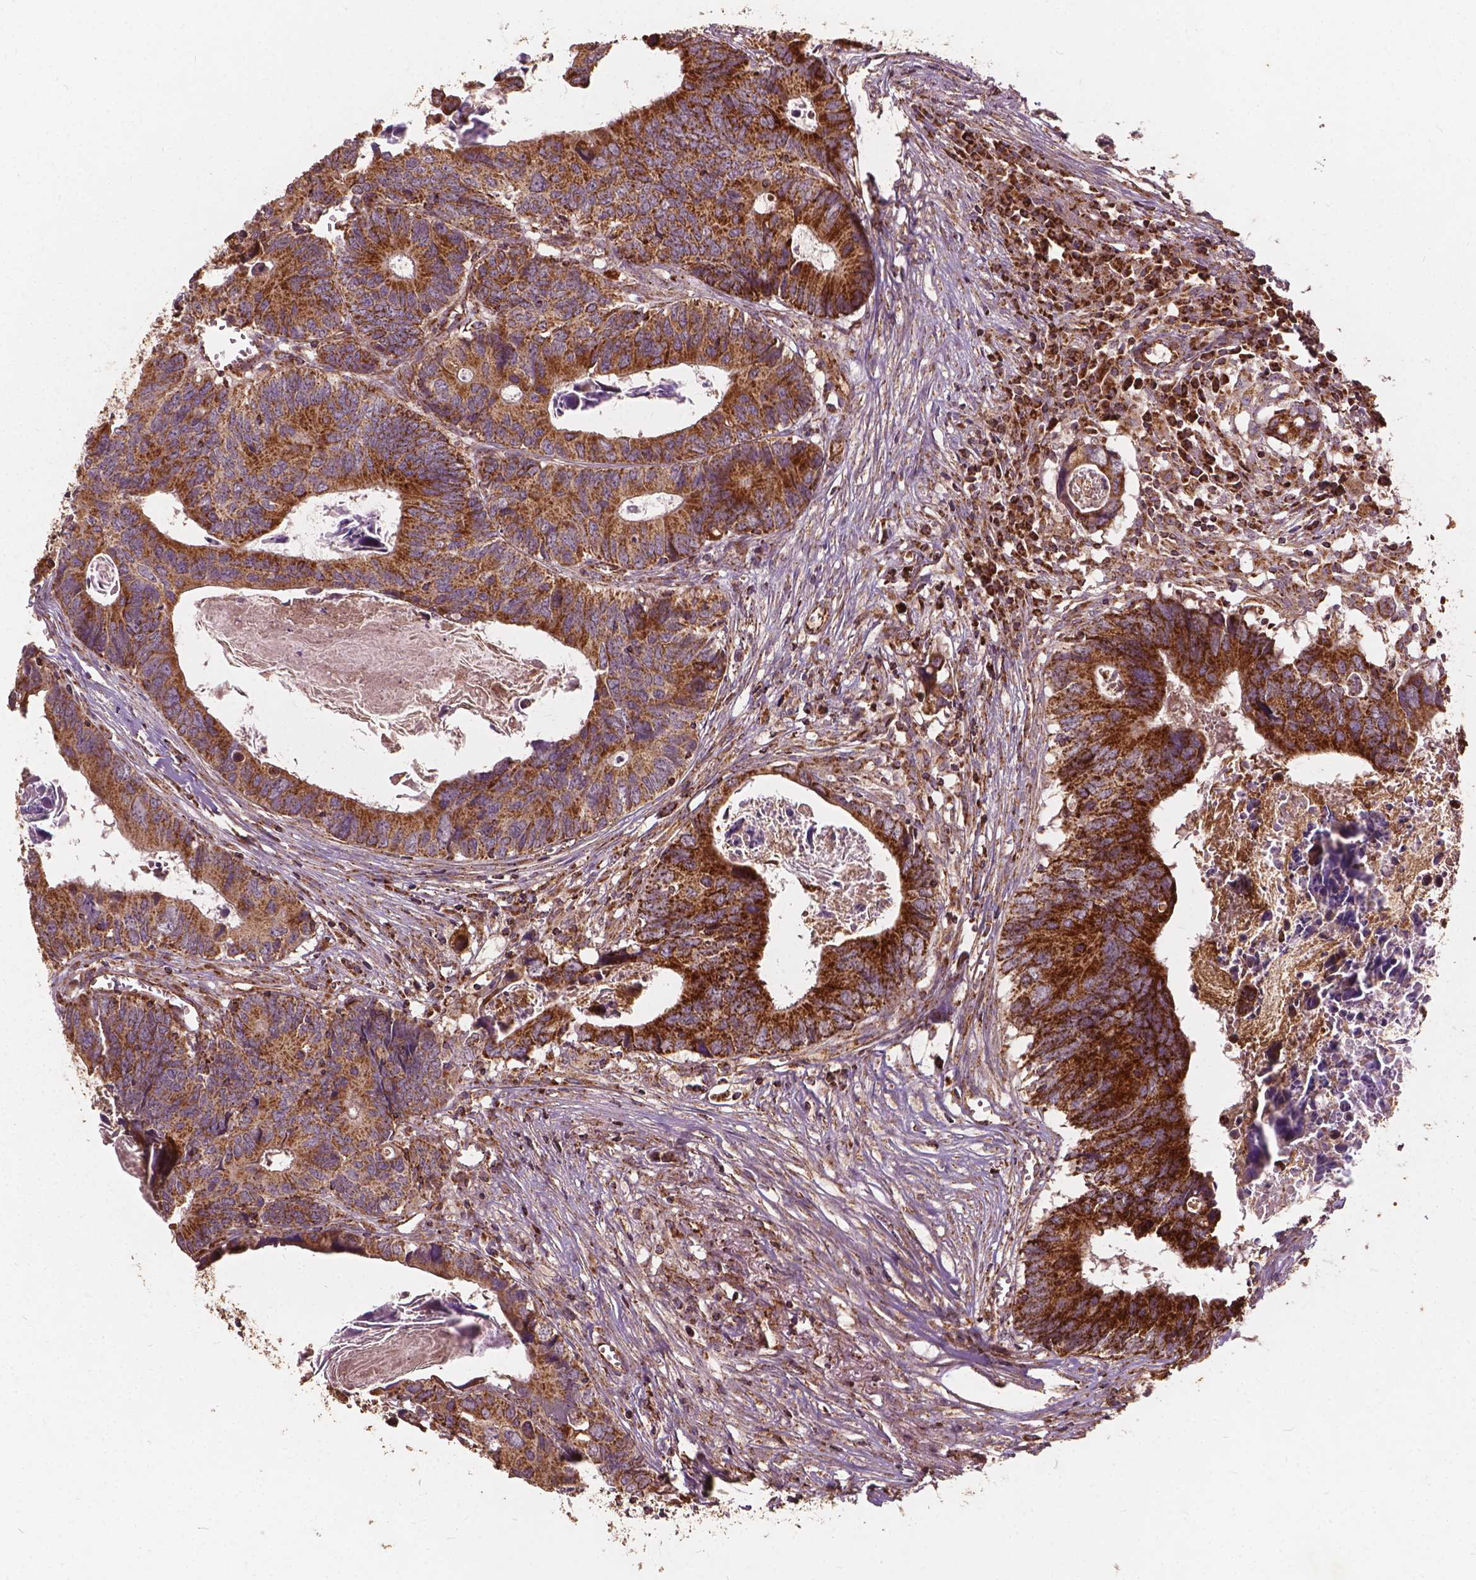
{"staining": {"intensity": "strong", "quantity": ">75%", "location": "cytoplasmic/membranous"}, "tissue": "colorectal cancer", "cell_type": "Tumor cells", "image_type": "cancer", "snomed": [{"axis": "morphology", "description": "Adenocarcinoma, NOS"}, {"axis": "topography", "description": "Colon"}], "caption": "Human adenocarcinoma (colorectal) stained for a protein (brown) exhibits strong cytoplasmic/membranous positive positivity in about >75% of tumor cells.", "gene": "UBXN2A", "patient": {"sex": "female", "age": 82}}